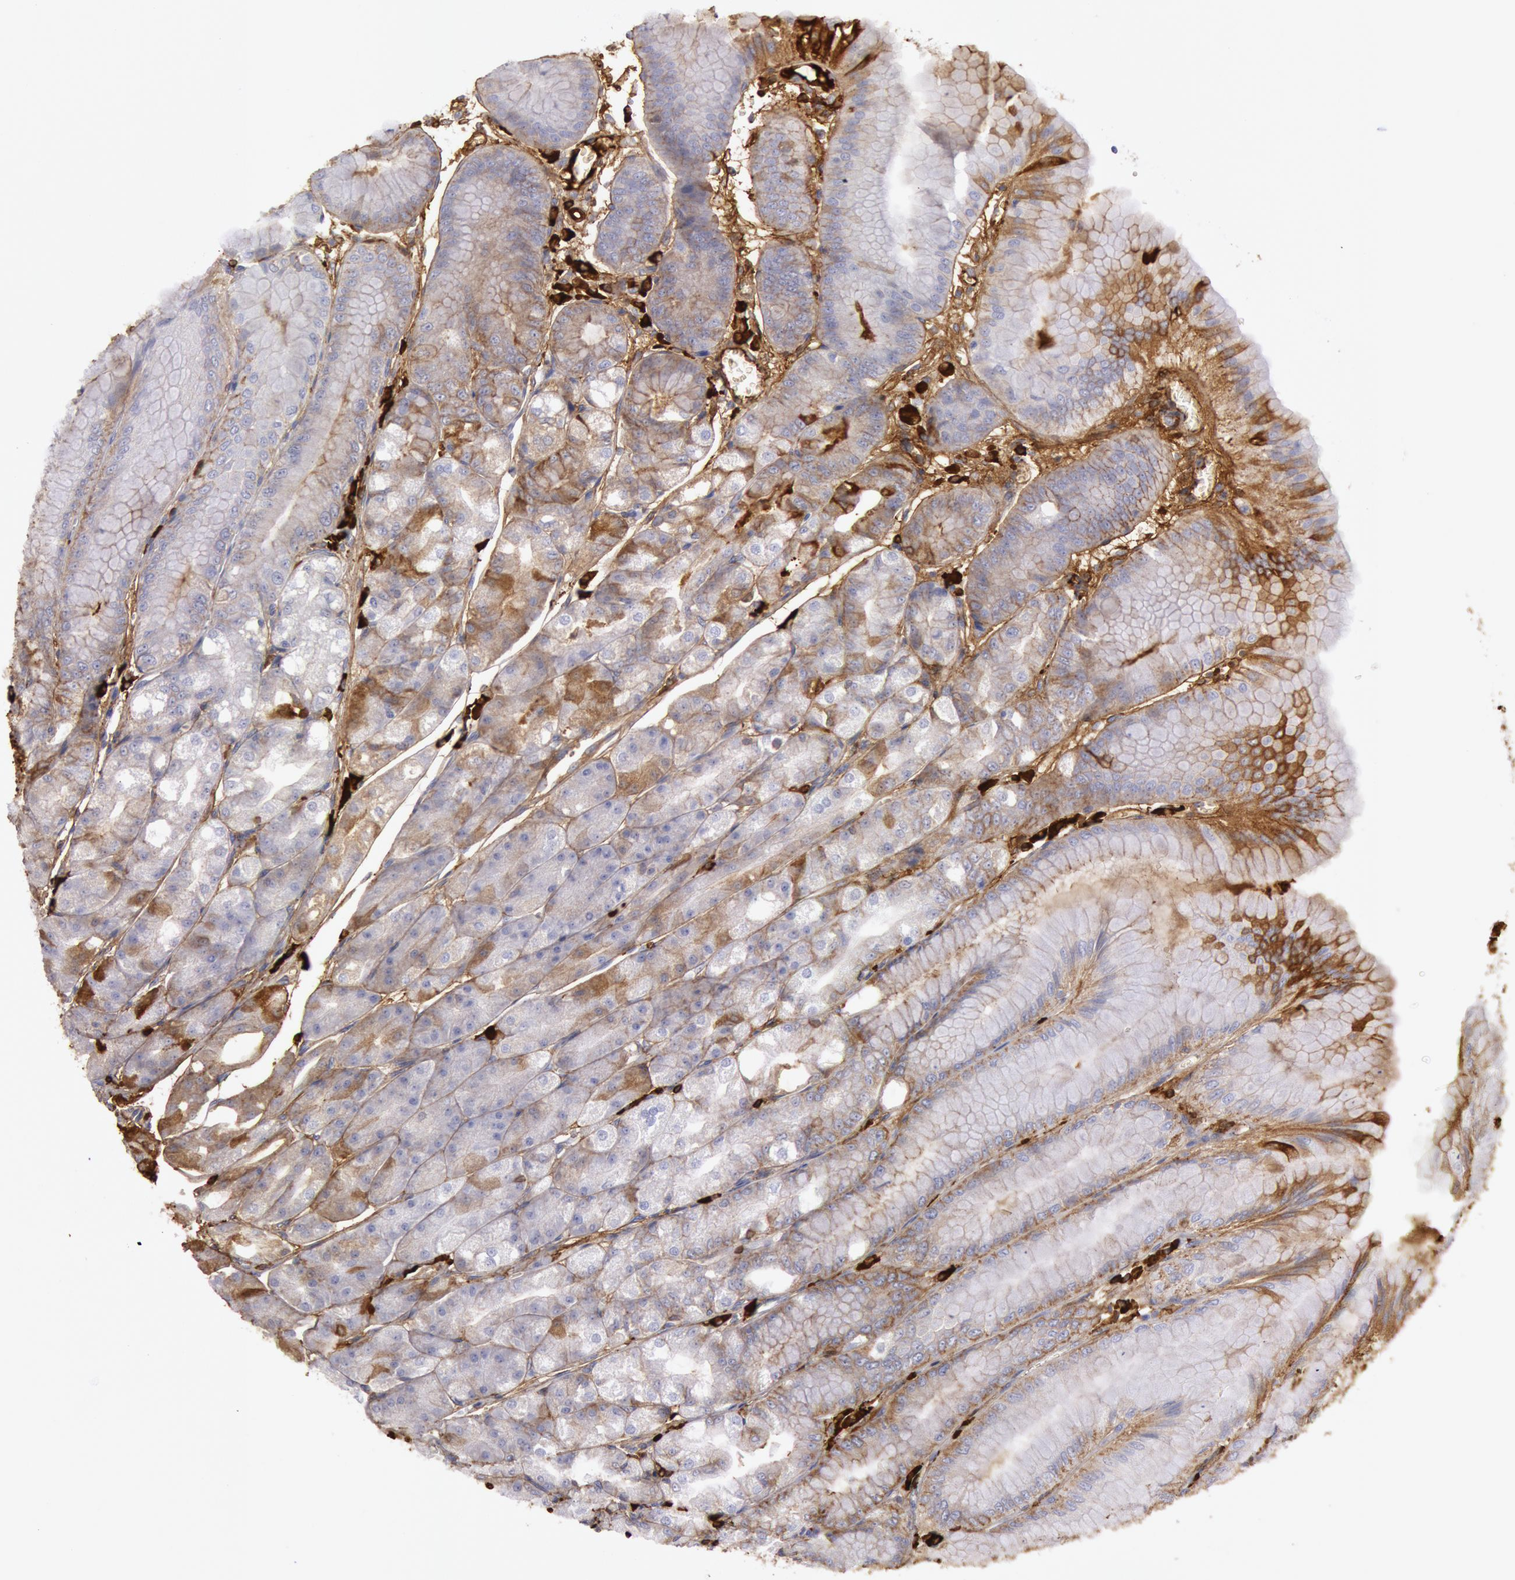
{"staining": {"intensity": "weak", "quantity": "25%-75%", "location": "cytoplasmic/membranous"}, "tissue": "stomach", "cell_type": "Glandular cells", "image_type": "normal", "snomed": [{"axis": "morphology", "description": "Normal tissue, NOS"}, {"axis": "topography", "description": "Stomach, lower"}], "caption": "Glandular cells reveal low levels of weak cytoplasmic/membranous expression in about 25%-75% of cells in unremarkable human stomach. Immunohistochemistry (ihc) stains the protein in brown and the nuclei are stained blue.", "gene": "IGHA1", "patient": {"sex": "male", "age": 71}}